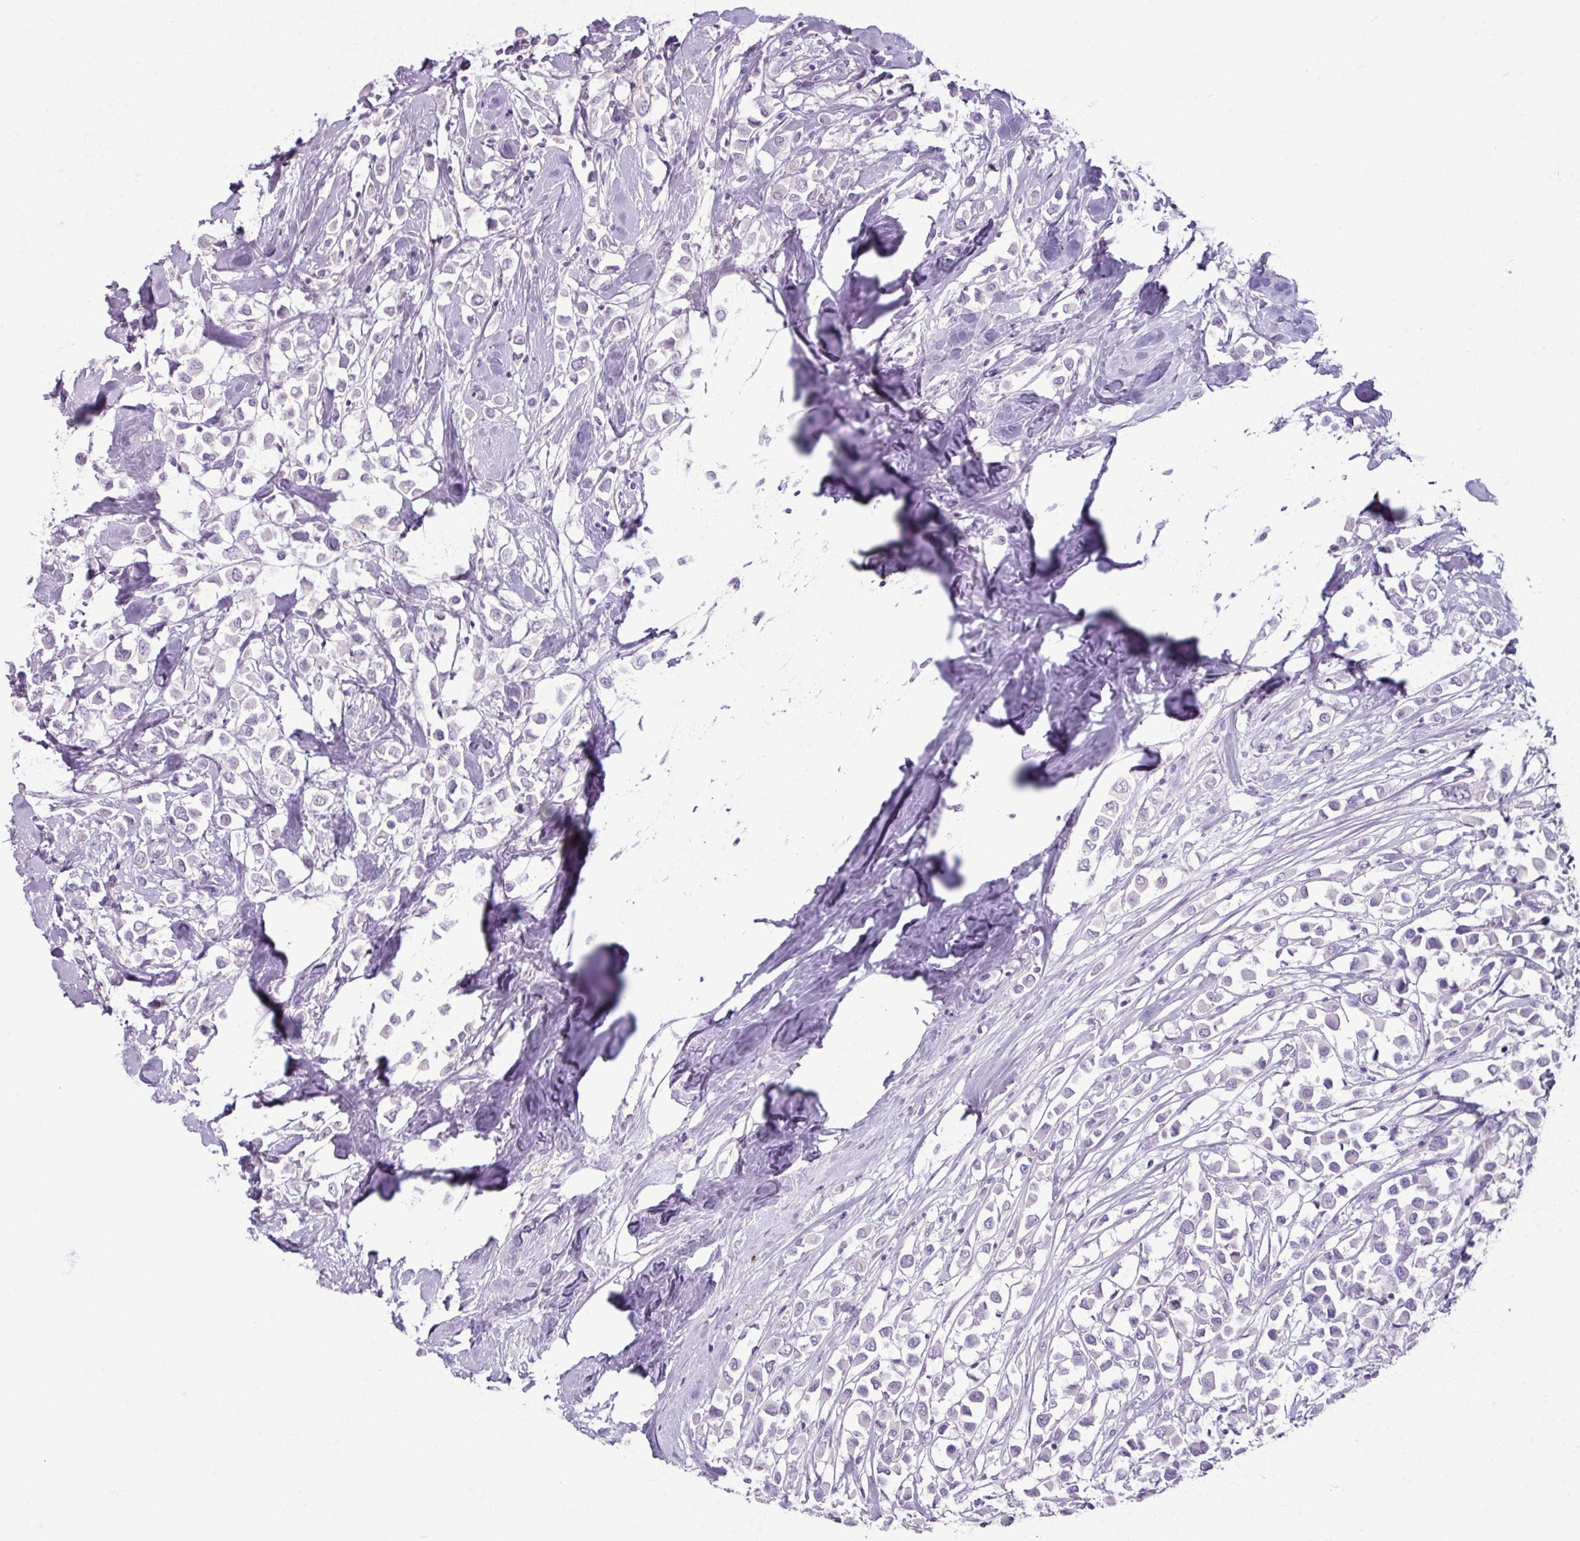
{"staining": {"intensity": "negative", "quantity": "none", "location": "none"}, "tissue": "breast cancer", "cell_type": "Tumor cells", "image_type": "cancer", "snomed": [{"axis": "morphology", "description": "Duct carcinoma"}, {"axis": "topography", "description": "Breast"}], "caption": "Tumor cells are negative for brown protein staining in invasive ductal carcinoma (breast).", "gene": "SLC27A5", "patient": {"sex": "female", "age": 61}}